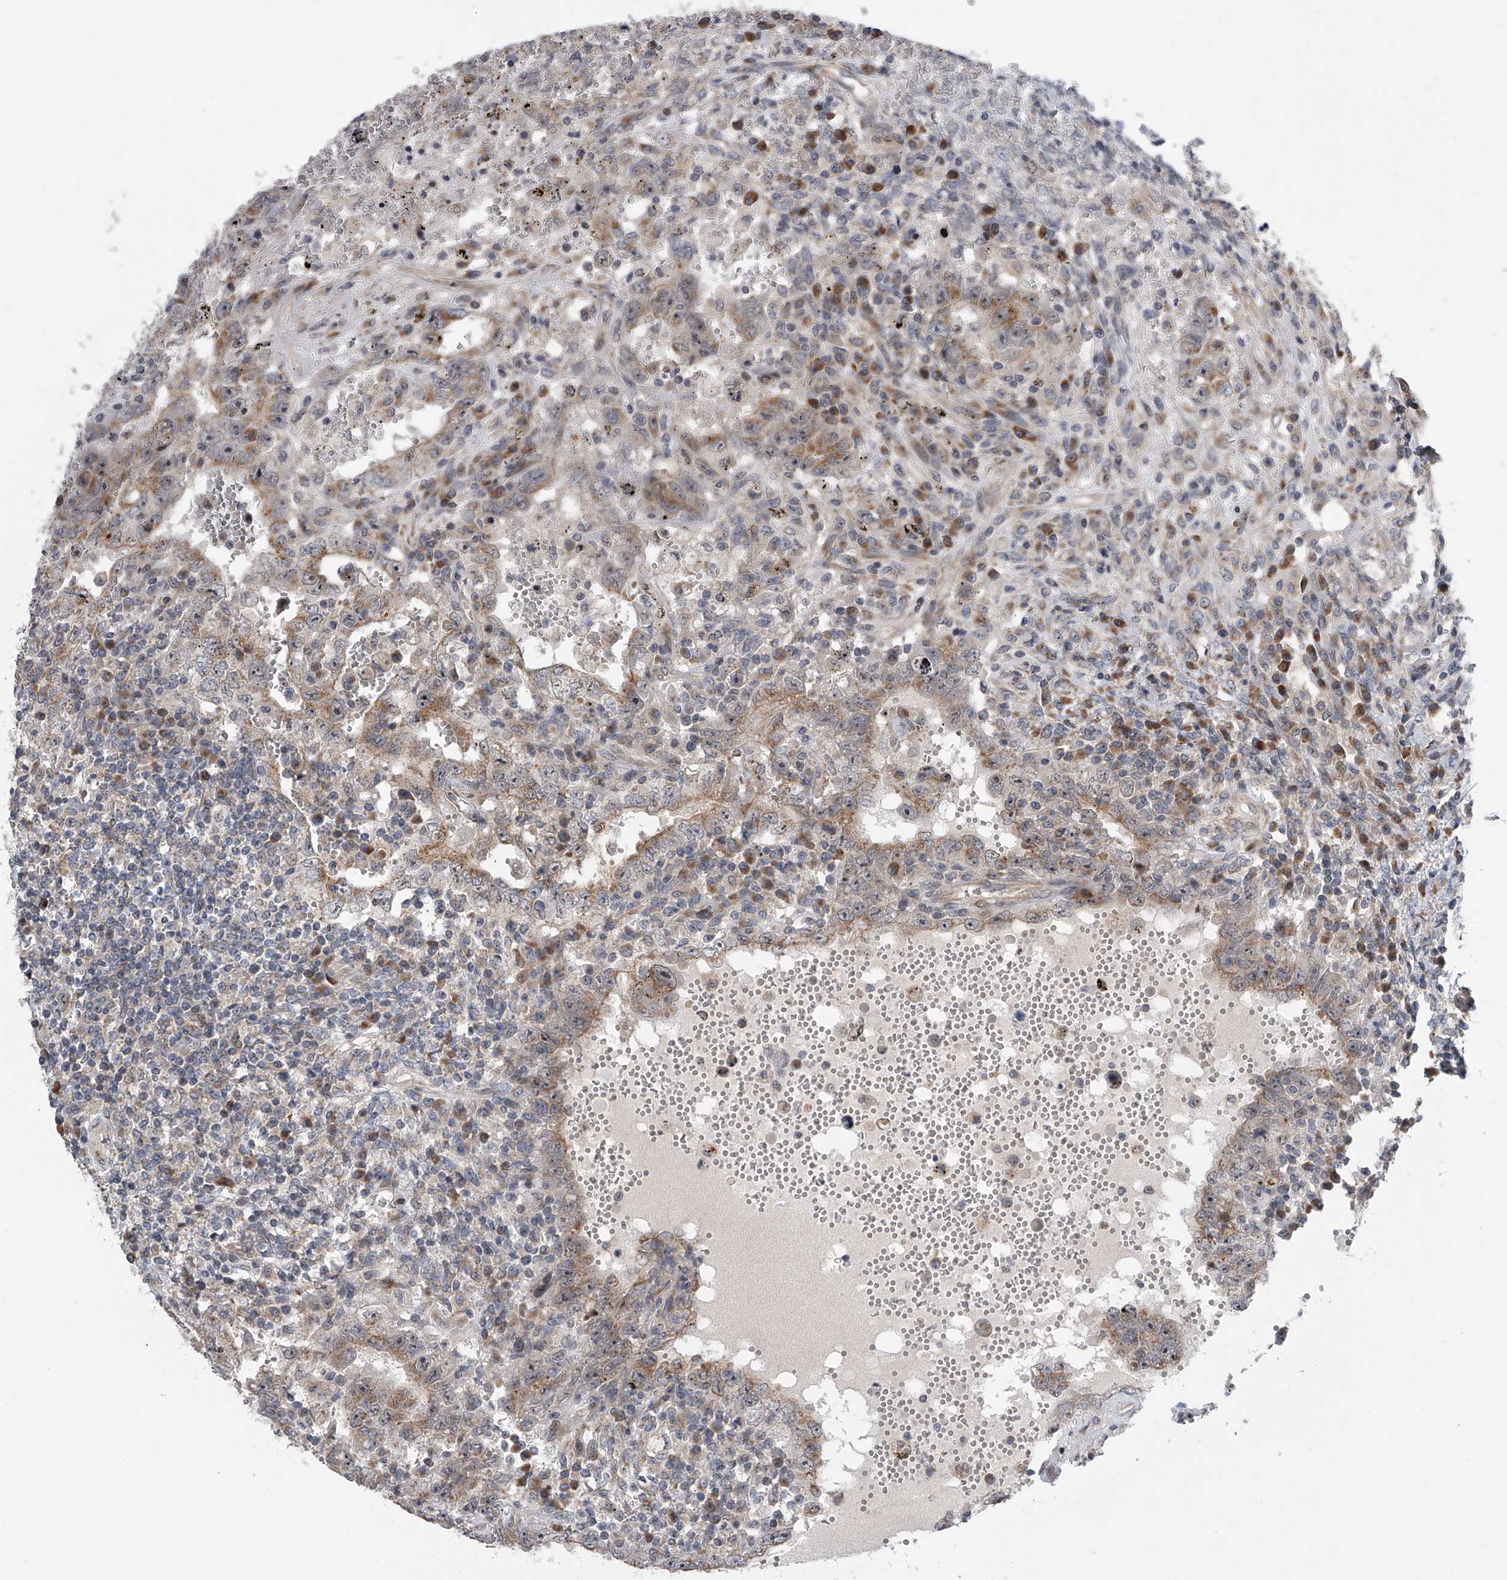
{"staining": {"intensity": "weak", "quantity": ">75%", "location": "cytoplasmic/membranous"}, "tissue": "testis cancer", "cell_type": "Tumor cells", "image_type": "cancer", "snomed": [{"axis": "morphology", "description": "Carcinoma, Embryonal, NOS"}, {"axis": "topography", "description": "Testis"}], "caption": "Human testis embryonal carcinoma stained with a protein marker reveals weak staining in tumor cells.", "gene": "DLGAP2", "patient": {"sex": "male", "age": 26}}